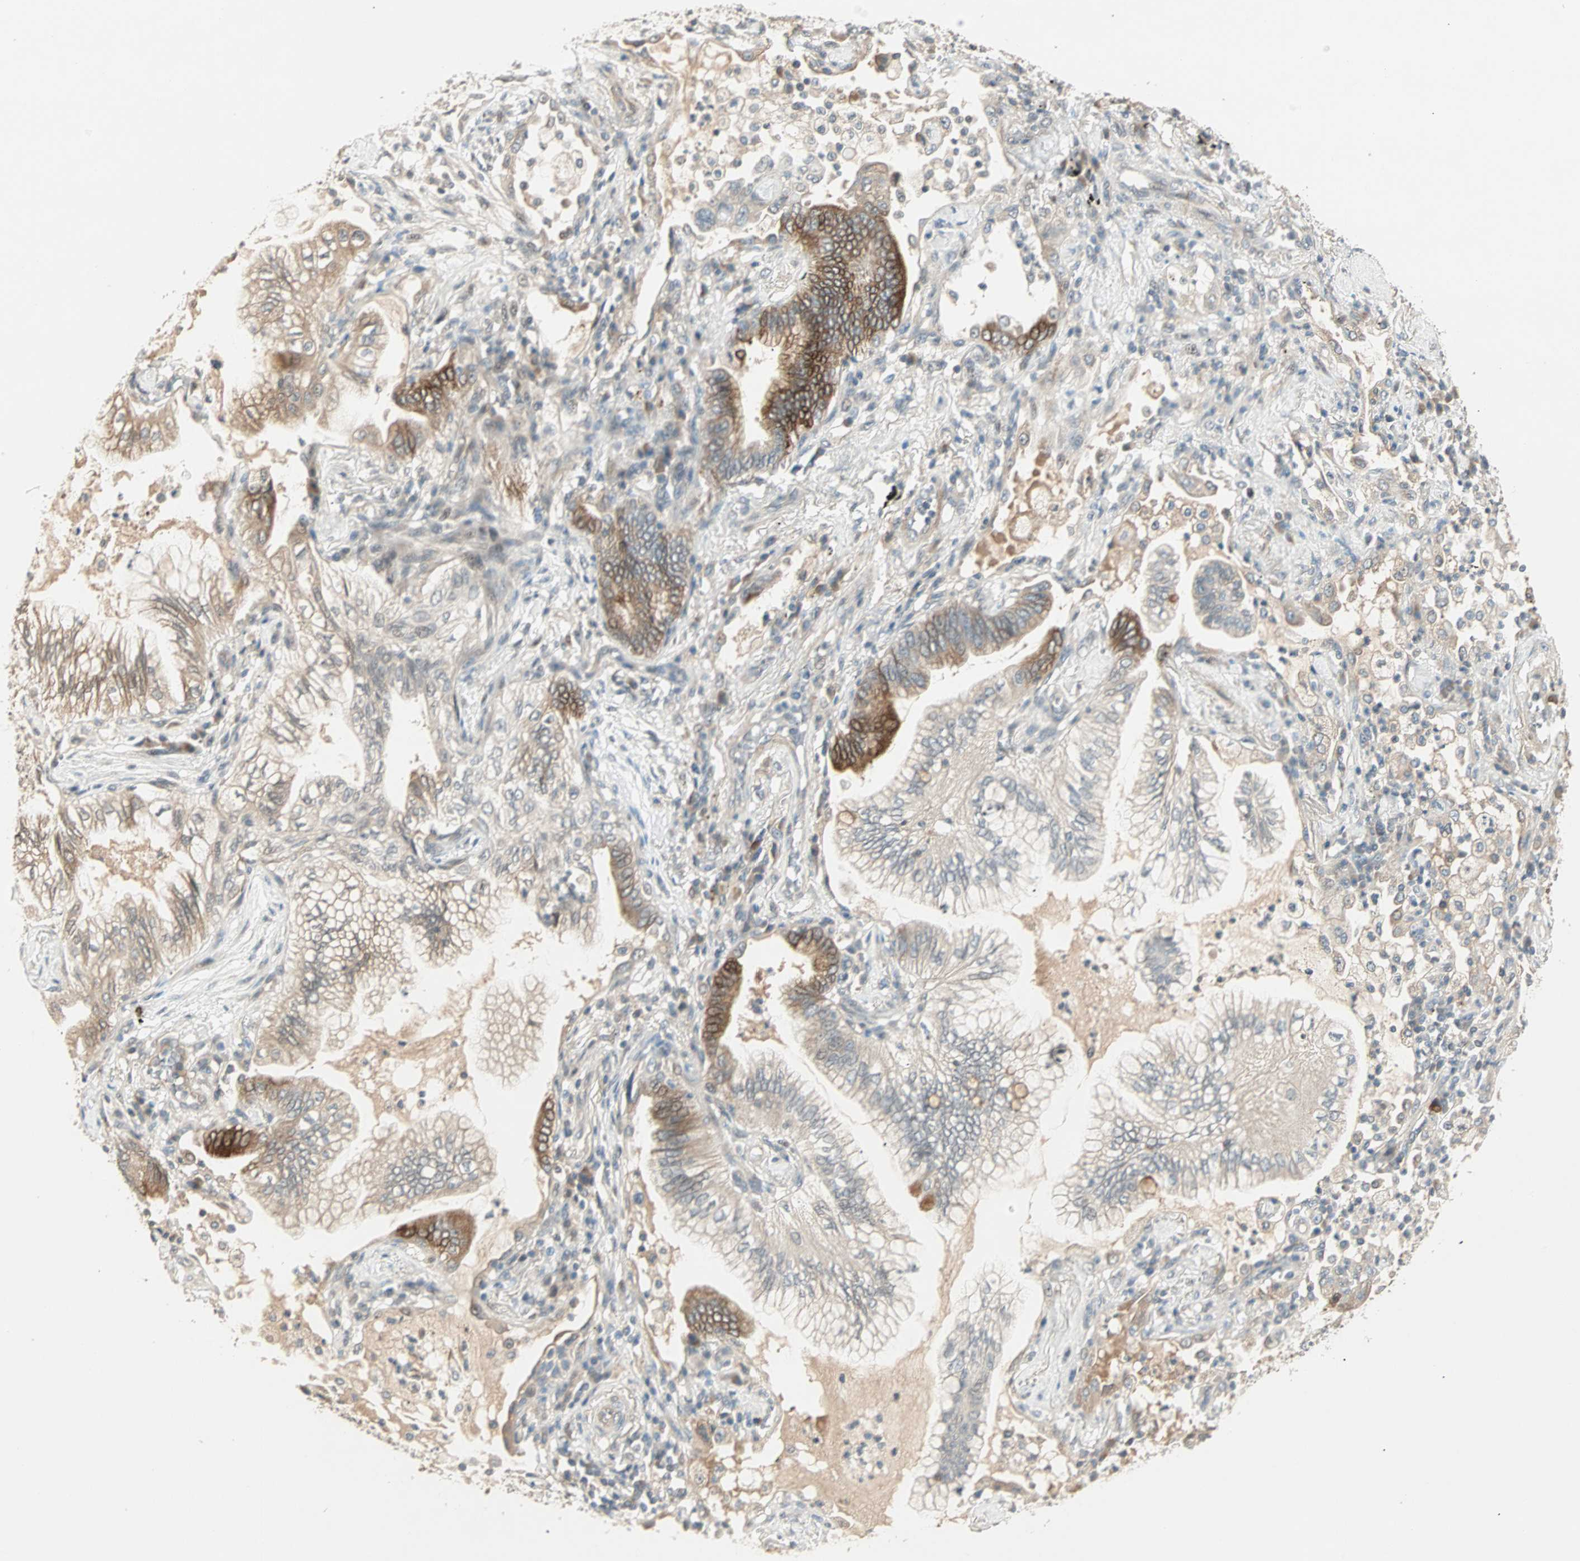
{"staining": {"intensity": "moderate", "quantity": "<25%", "location": "cytoplasmic/membranous"}, "tissue": "lung cancer", "cell_type": "Tumor cells", "image_type": "cancer", "snomed": [{"axis": "morphology", "description": "Normal tissue, NOS"}, {"axis": "morphology", "description": "Adenocarcinoma, NOS"}, {"axis": "topography", "description": "Bronchus"}, {"axis": "topography", "description": "Lung"}], "caption": "Immunohistochemistry staining of lung cancer, which reveals low levels of moderate cytoplasmic/membranous positivity in about <25% of tumor cells indicating moderate cytoplasmic/membranous protein positivity. The staining was performed using DAB (brown) for protein detection and nuclei were counterstained in hematoxylin (blue).", "gene": "ACSL5", "patient": {"sex": "female", "age": 70}}